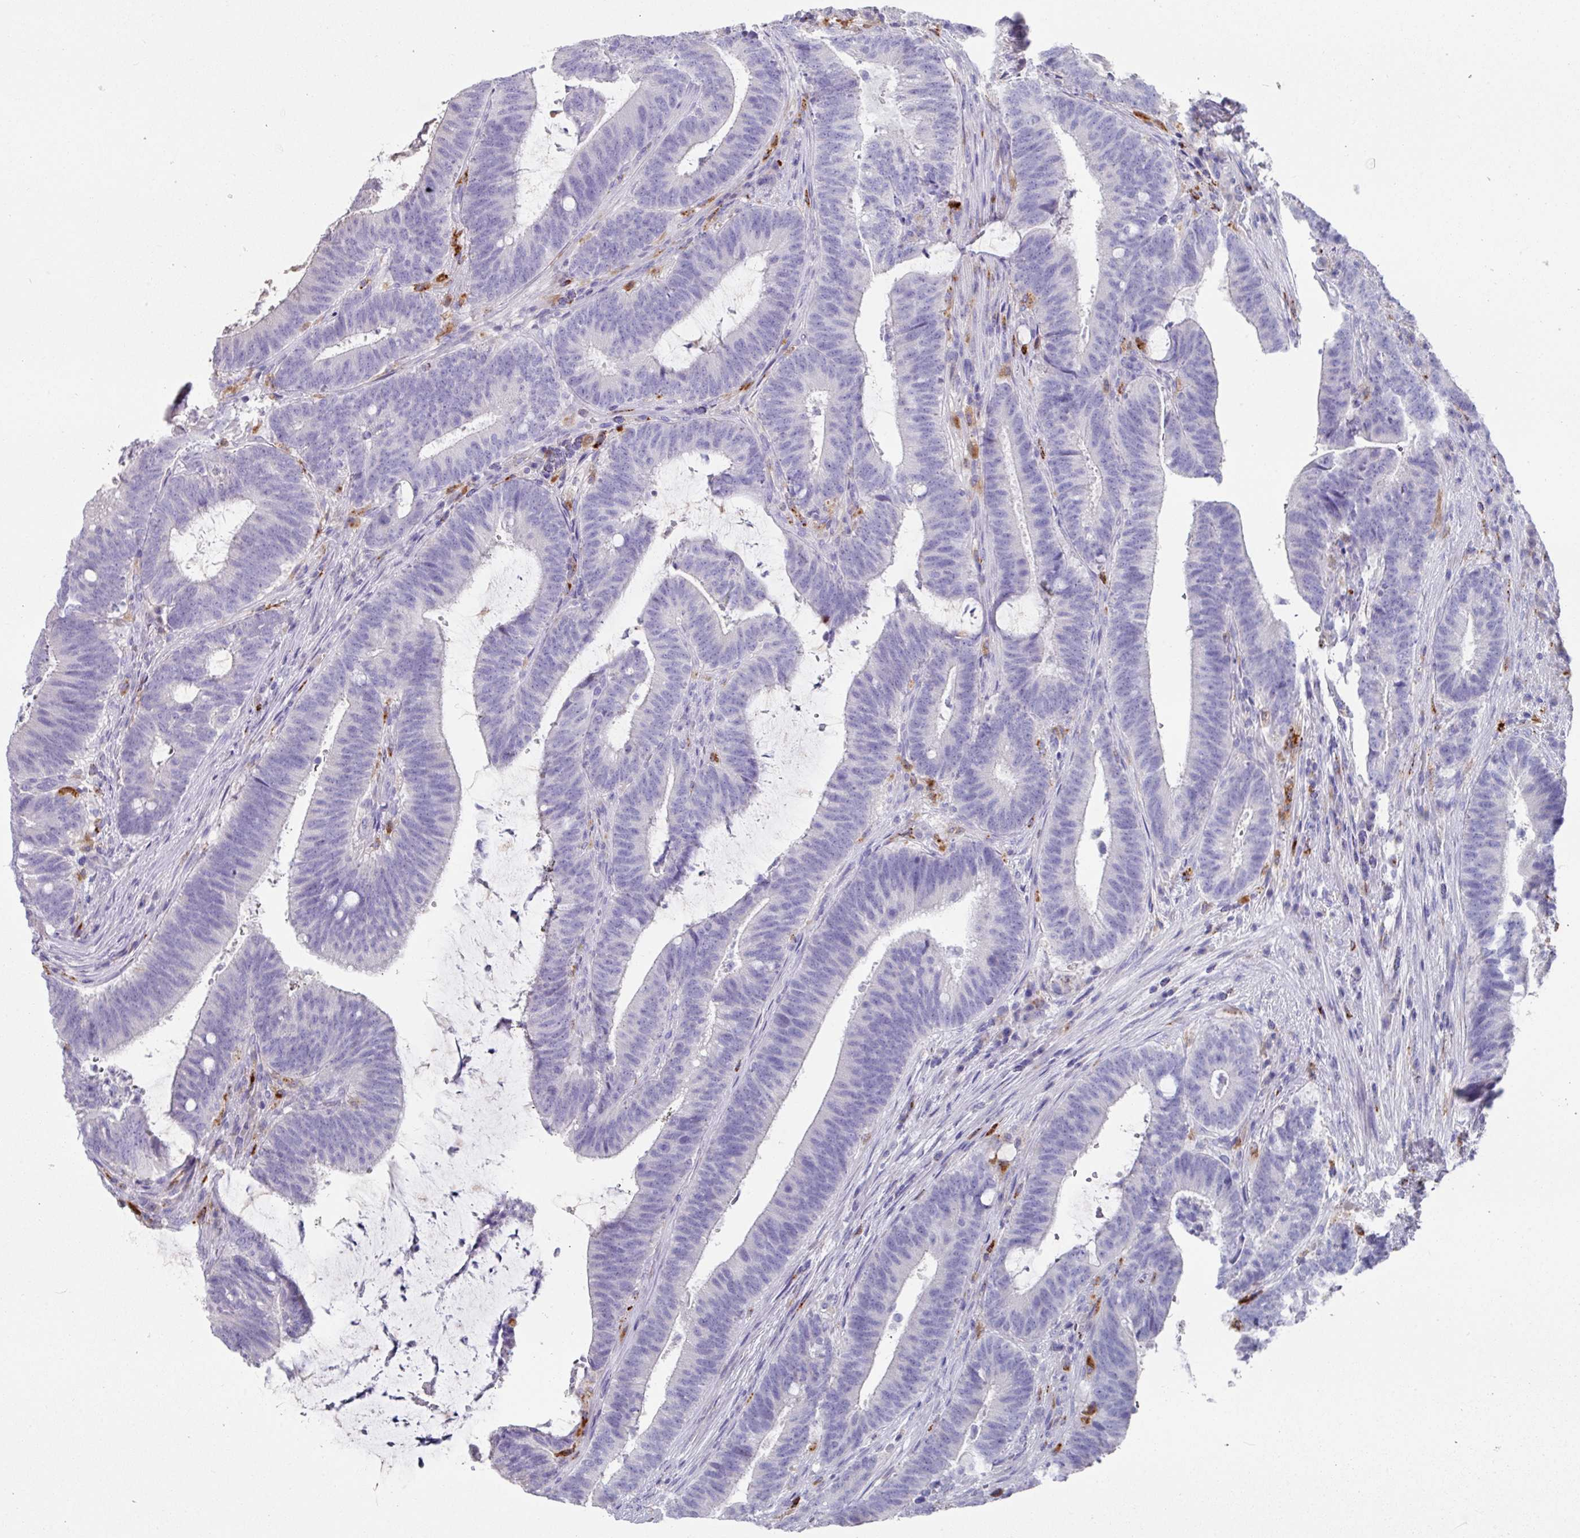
{"staining": {"intensity": "negative", "quantity": "none", "location": "none"}, "tissue": "colorectal cancer", "cell_type": "Tumor cells", "image_type": "cancer", "snomed": [{"axis": "morphology", "description": "Adenocarcinoma, NOS"}, {"axis": "topography", "description": "Colon"}], "caption": "The image demonstrates no staining of tumor cells in adenocarcinoma (colorectal).", "gene": "CPVL", "patient": {"sex": "female", "age": 43}}